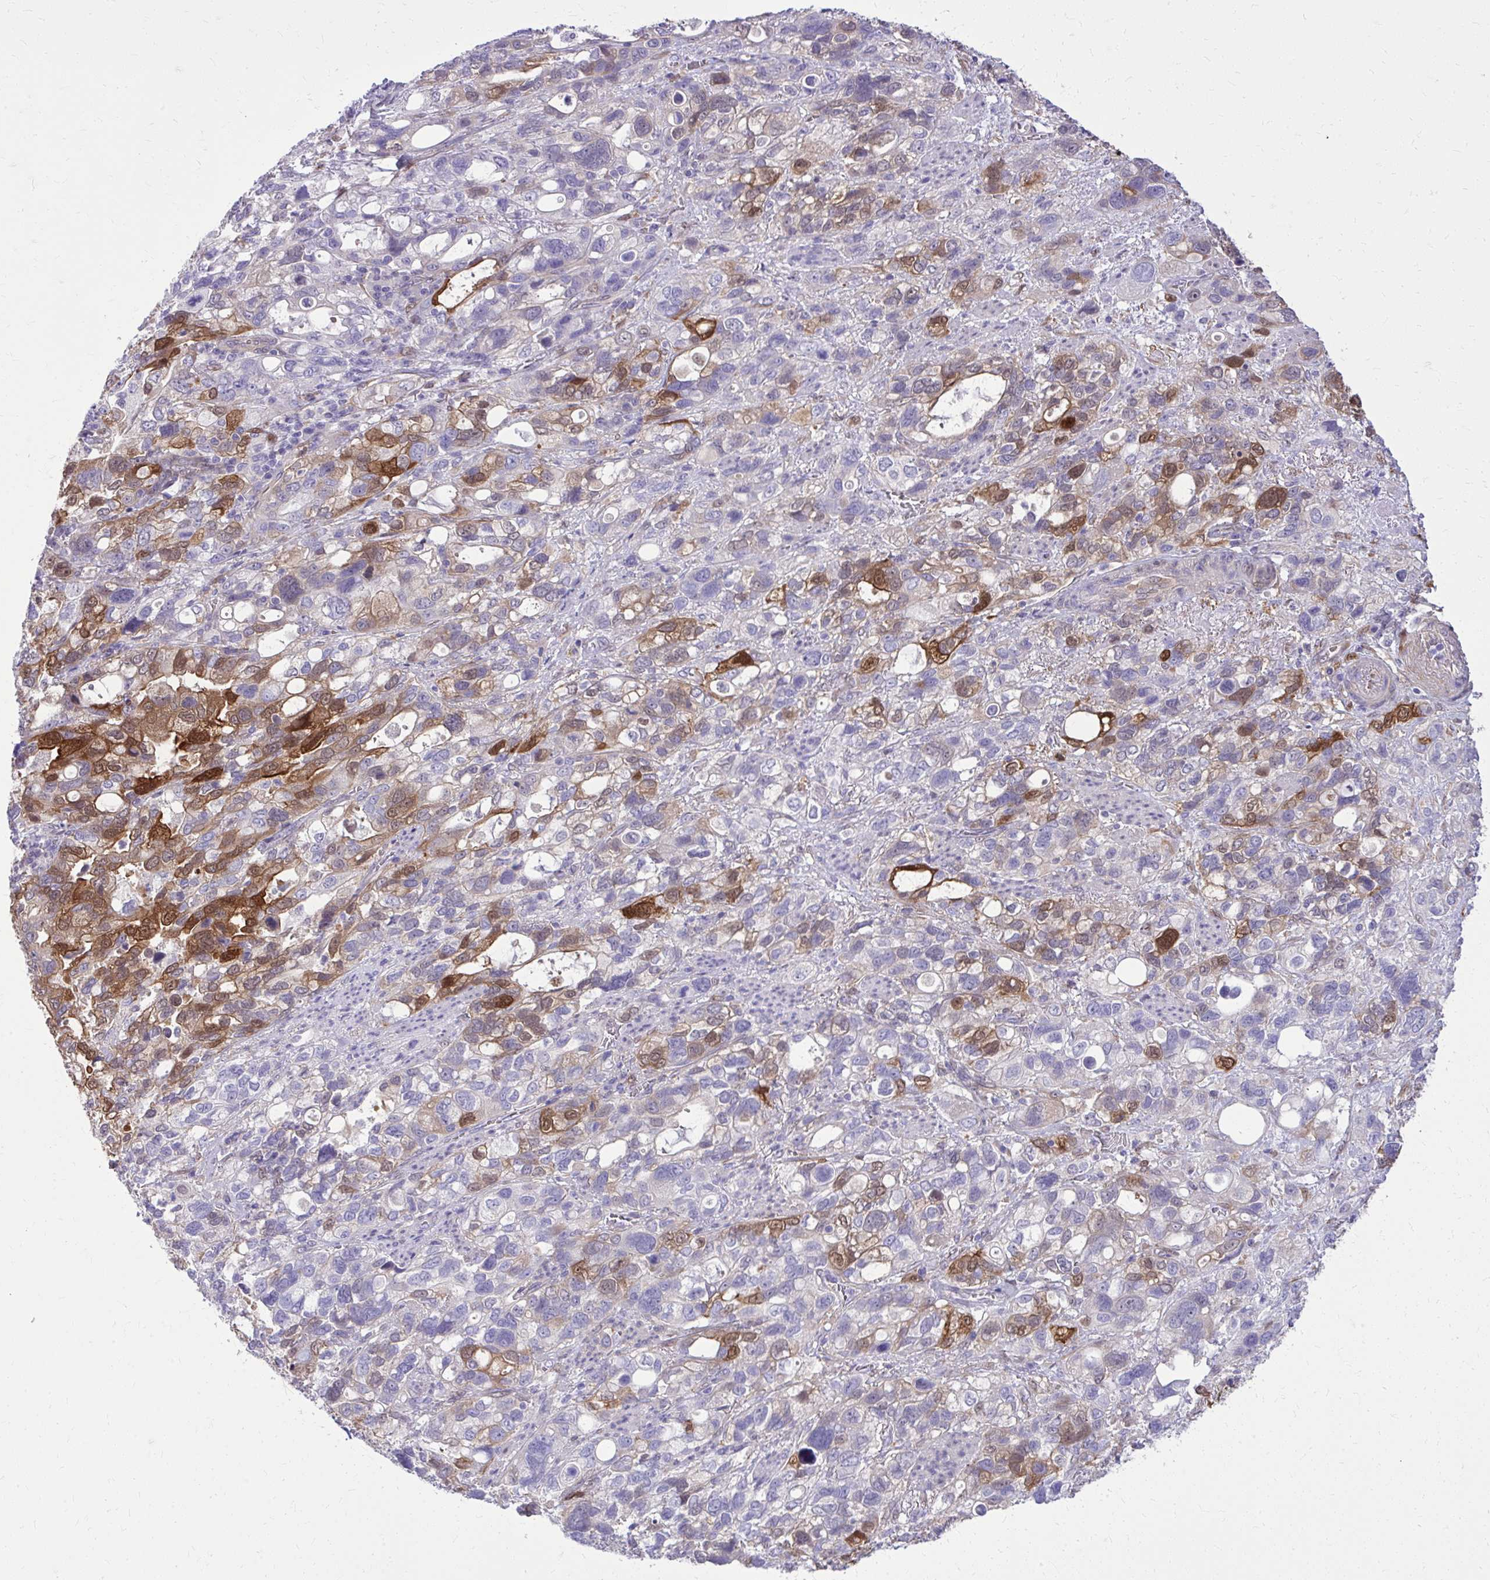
{"staining": {"intensity": "strong", "quantity": "<25%", "location": "cytoplasmic/membranous"}, "tissue": "stomach cancer", "cell_type": "Tumor cells", "image_type": "cancer", "snomed": [{"axis": "morphology", "description": "Adenocarcinoma, NOS"}, {"axis": "topography", "description": "Stomach, upper"}], "caption": "Strong cytoplasmic/membranous protein positivity is present in about <25% of tumor cells in stomach cancer (adenocarcinoma). (DAB (3,3'-diaminobenzidine) = brown stain, brightfield microscopy at high magnification).", "gene": "NNMT", "patient": {"sex": "female", "age": 81}}